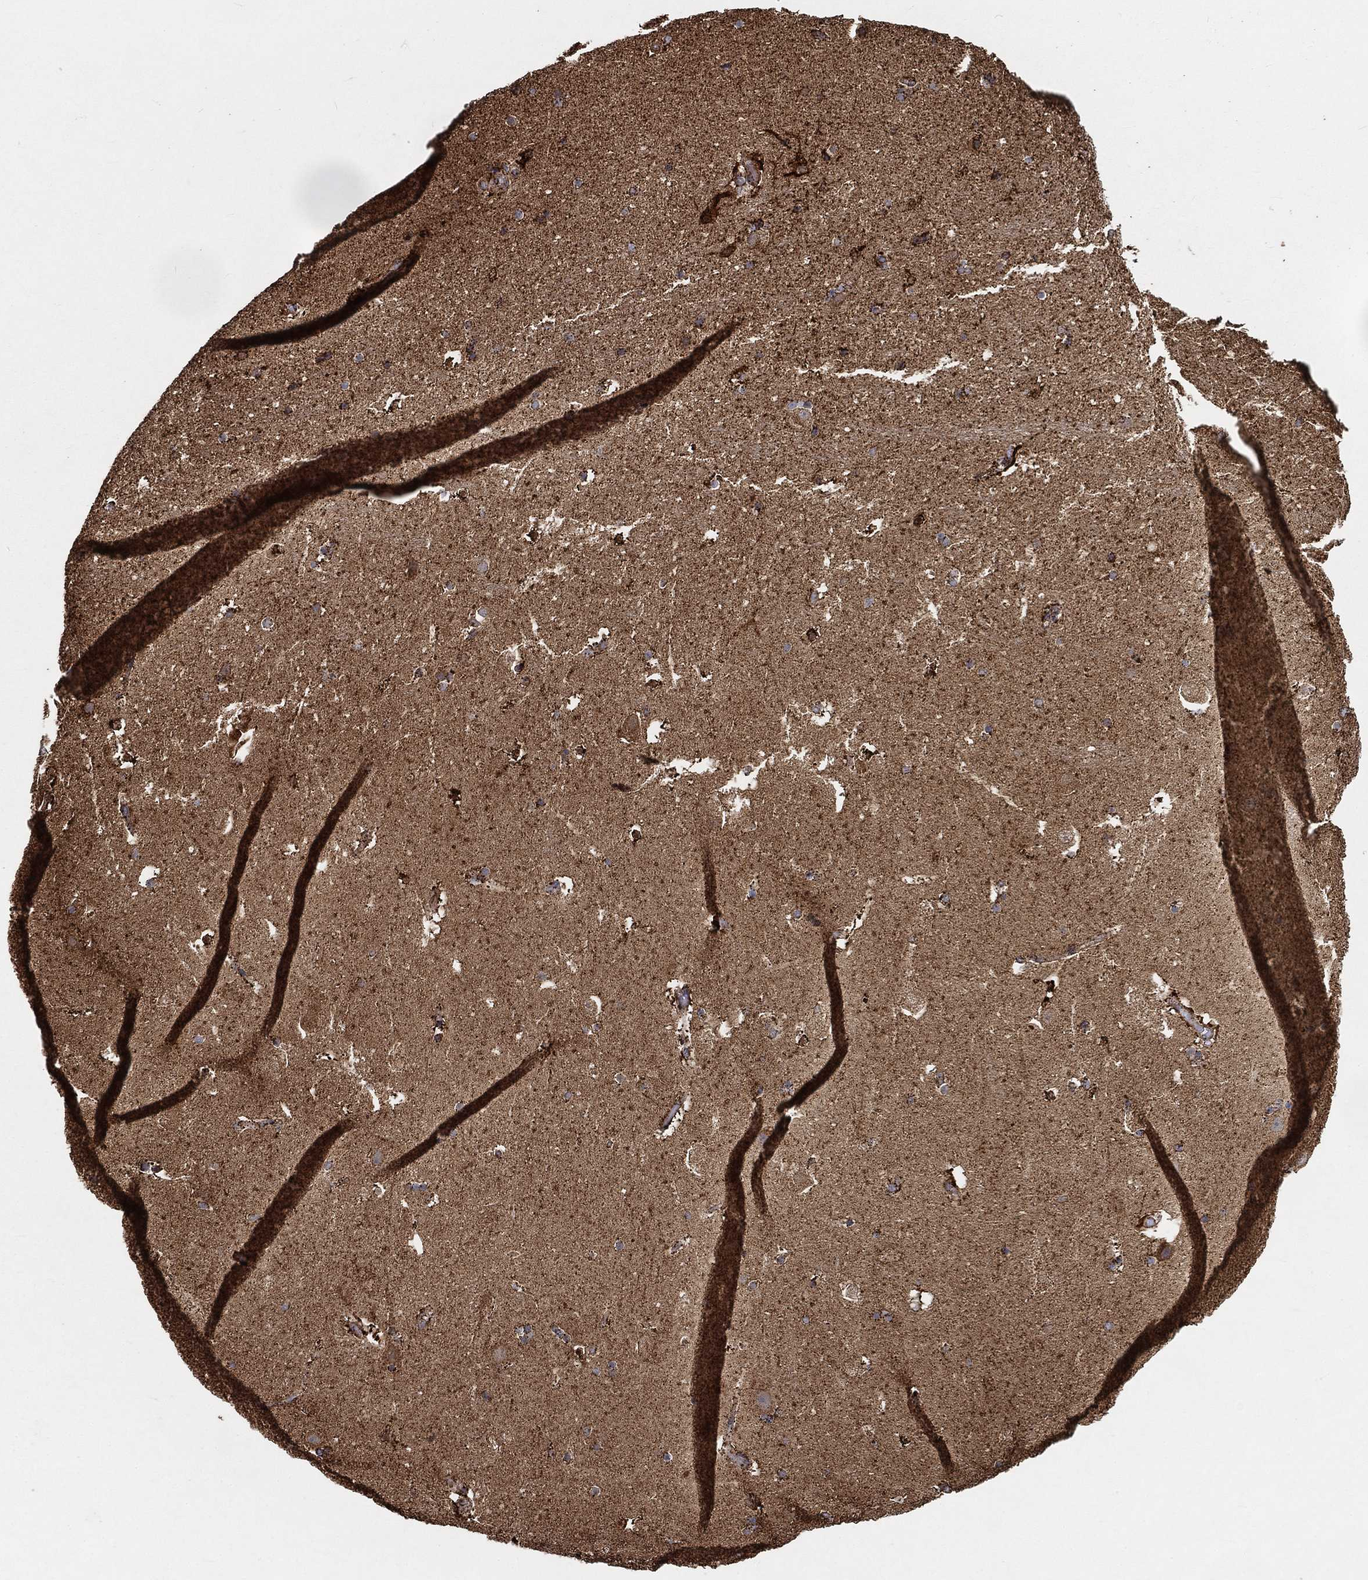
{"staining": {"intensity": "strong", "quantity": ">75%", "location": "cytoplasmic/membranous"}, "tissue": "hippocampus", "cell_type": "Glial cells", "image_type": "normal", "snomed": [{"axis": "morphology", "description": "Normal tissue, NOS"}, {"axis": "topography", "description": "Hippocampus"}], "caption": "A micrograph of hippocampus stained for a protein shows strong cytoplasmic/membranous brown staining in glial cells. (IHC, brightfield microscopy, high magnification).", "gene": "SLC38A7", "patient": {"sex": "male", "age": 51}}